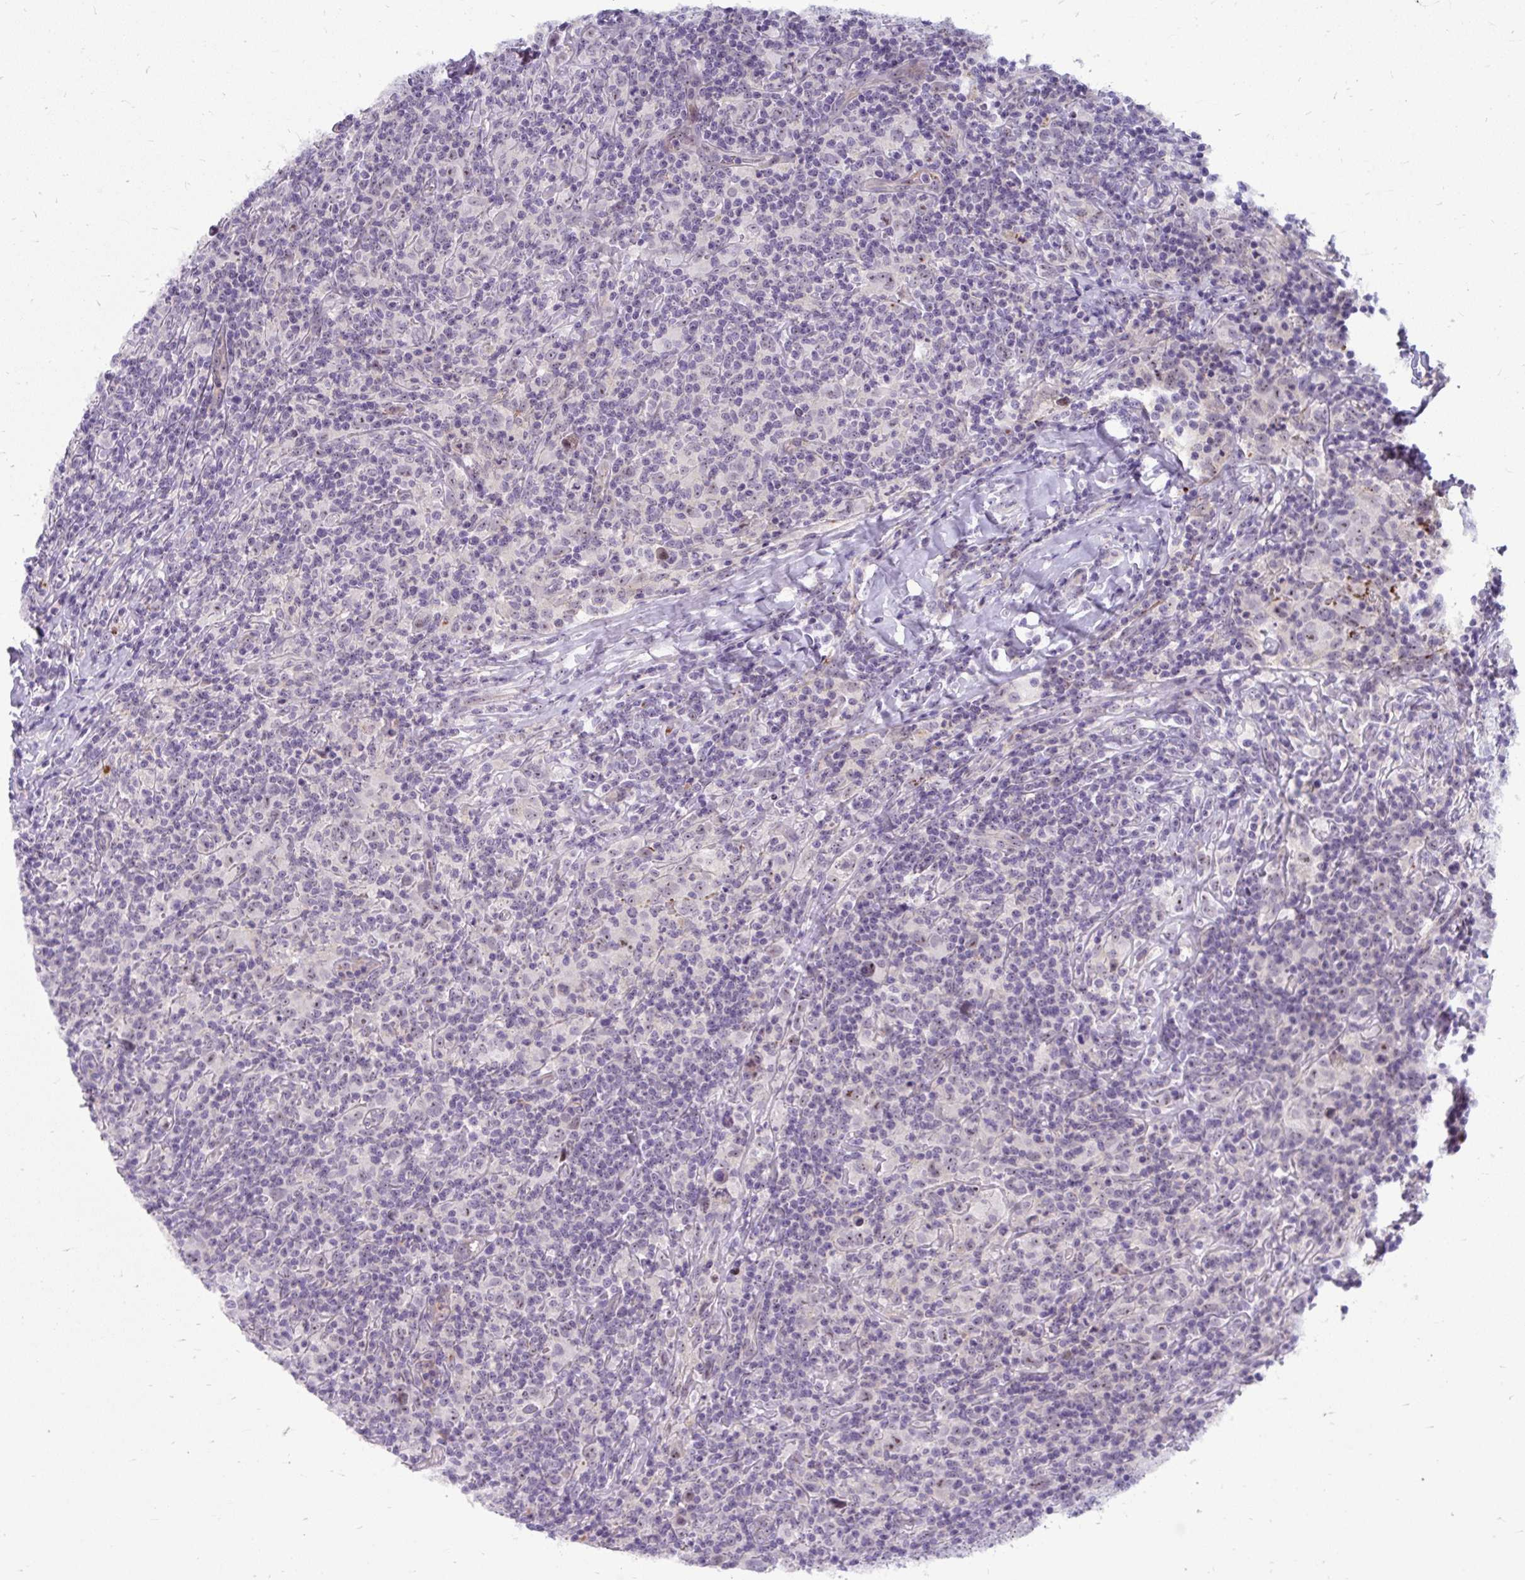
{"staining": {"intensity": "weak", "quantity": "<25%", "location": "nuclear"}, "tissue": "lymphoma", "cell_type": "Tumor cells", "image_type": "cancer", "snomed": [{"axis": "morphology", "description": "Hodgkin's disease, NOS"}, {"axis": "topography", "description": "Lymph node"}], "caption": "Immunohistochemical staining of Hodgkin's disease exhibits no significant staining in tumor cells.", "gene": "MUS81", "patient": {"sex": "female", "age": 18}}